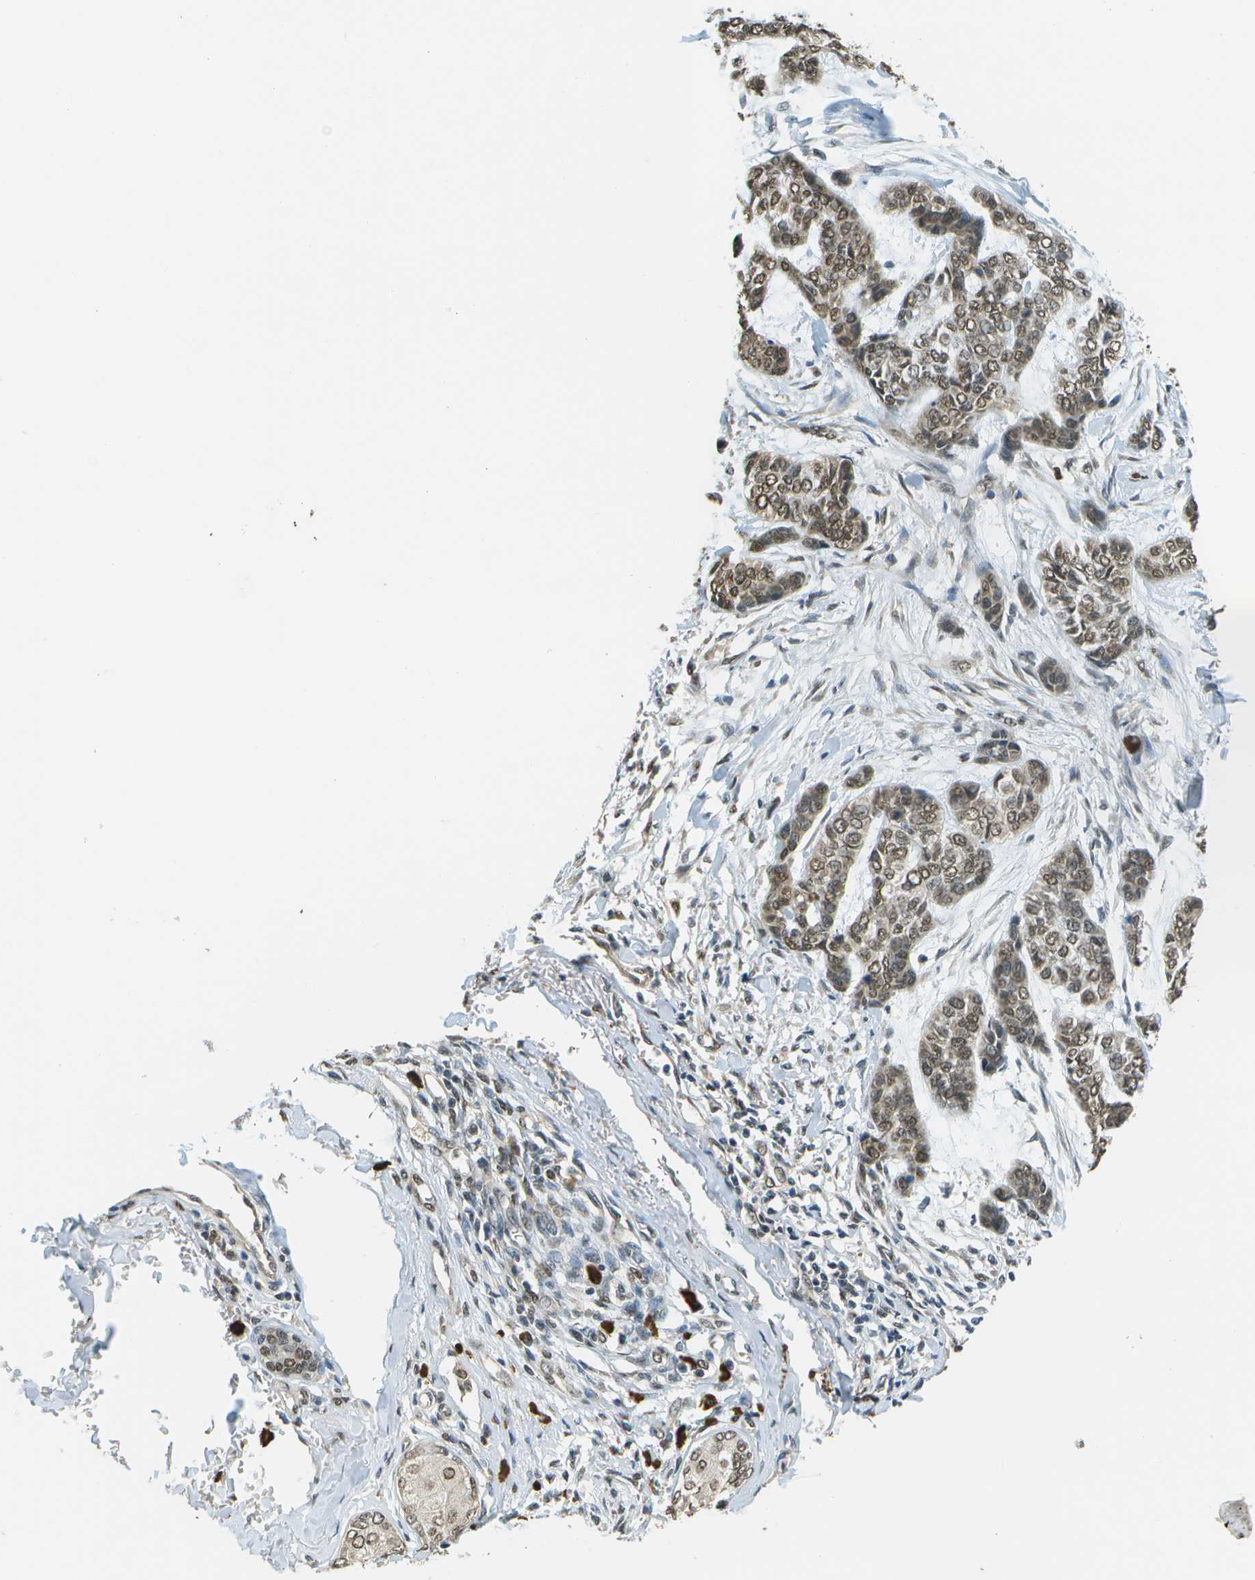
{"staining": {"intensity": "weak", "quantity": ">75%", "location": "nuclear"}, "tissue": "skin cancer", "cell_type": "Tumor cells", "image_type": "cancer", "snomed": [{"axis": "morphology", "description": "Basal cell carcinoma"}, {"axis": "topography", "description": "Skin"}], "caption": "Human skin basal cell carcinoma stained with a brown dye shows weak nuclear positive staining in about >75% of tumor cells.", "gene": "ABL2", "patient": {"sex": "female", "age": 64}}